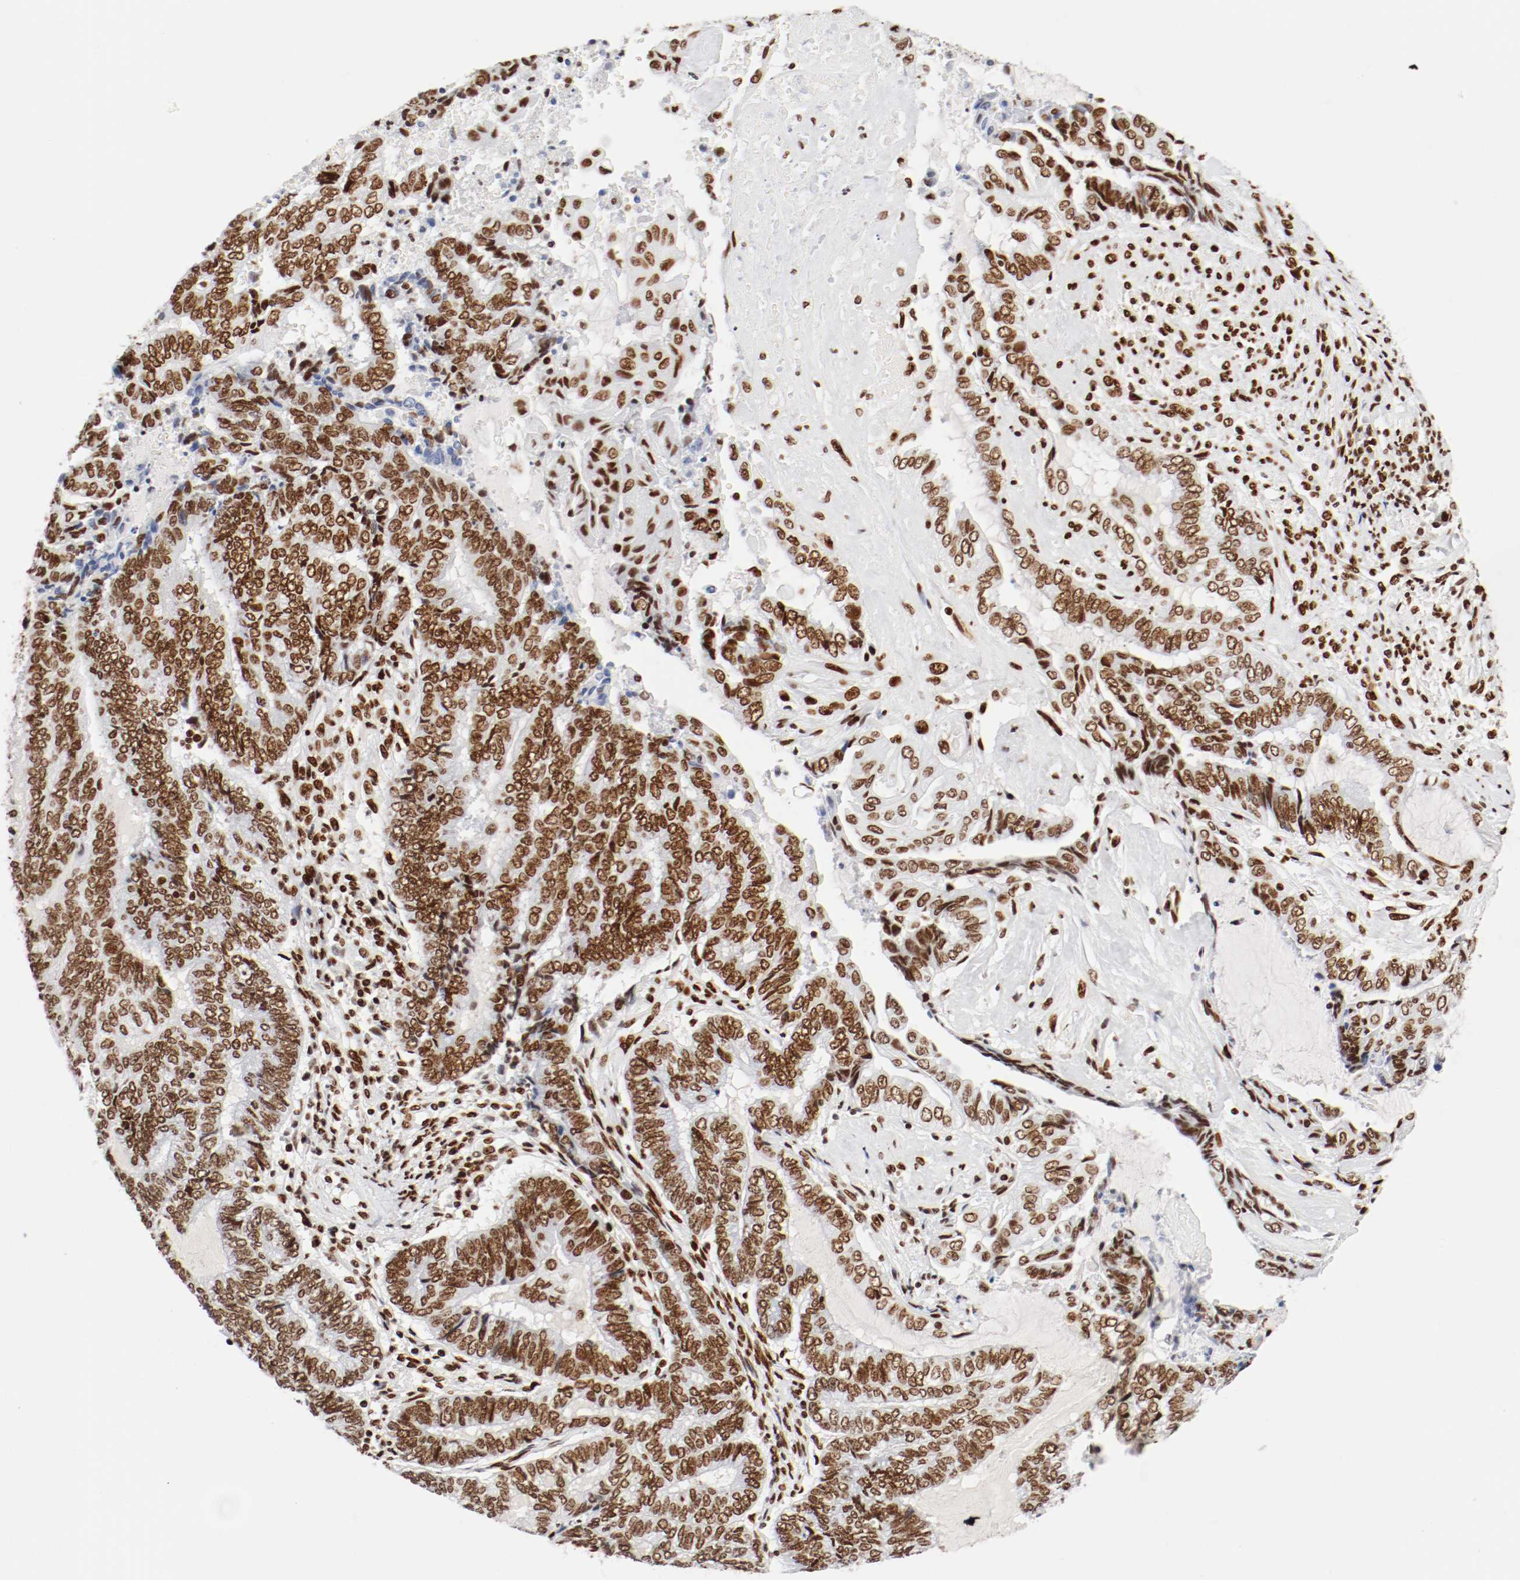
{"staining": {"intensity": "moderate", "quantity": ">75%", "location": "nuclear"}, "tissue": "endometrial cancer", "cell_type": "Tumor cells", "image_type": "cancer", "snomed": [{"axis": "morphology", "description": "Adenocarcinoma, NOS"}, {"axis": "topography", "description": "Uterus"}, {"axis": "topography", "description": "Endometrium"}], "caption": "Human adenocarcinoma (endometrial) stained with a protein marker shows moderate staining in tumor cells.", "gene": "CTBP1", "patient": {"sex": "female", "age": 70}}